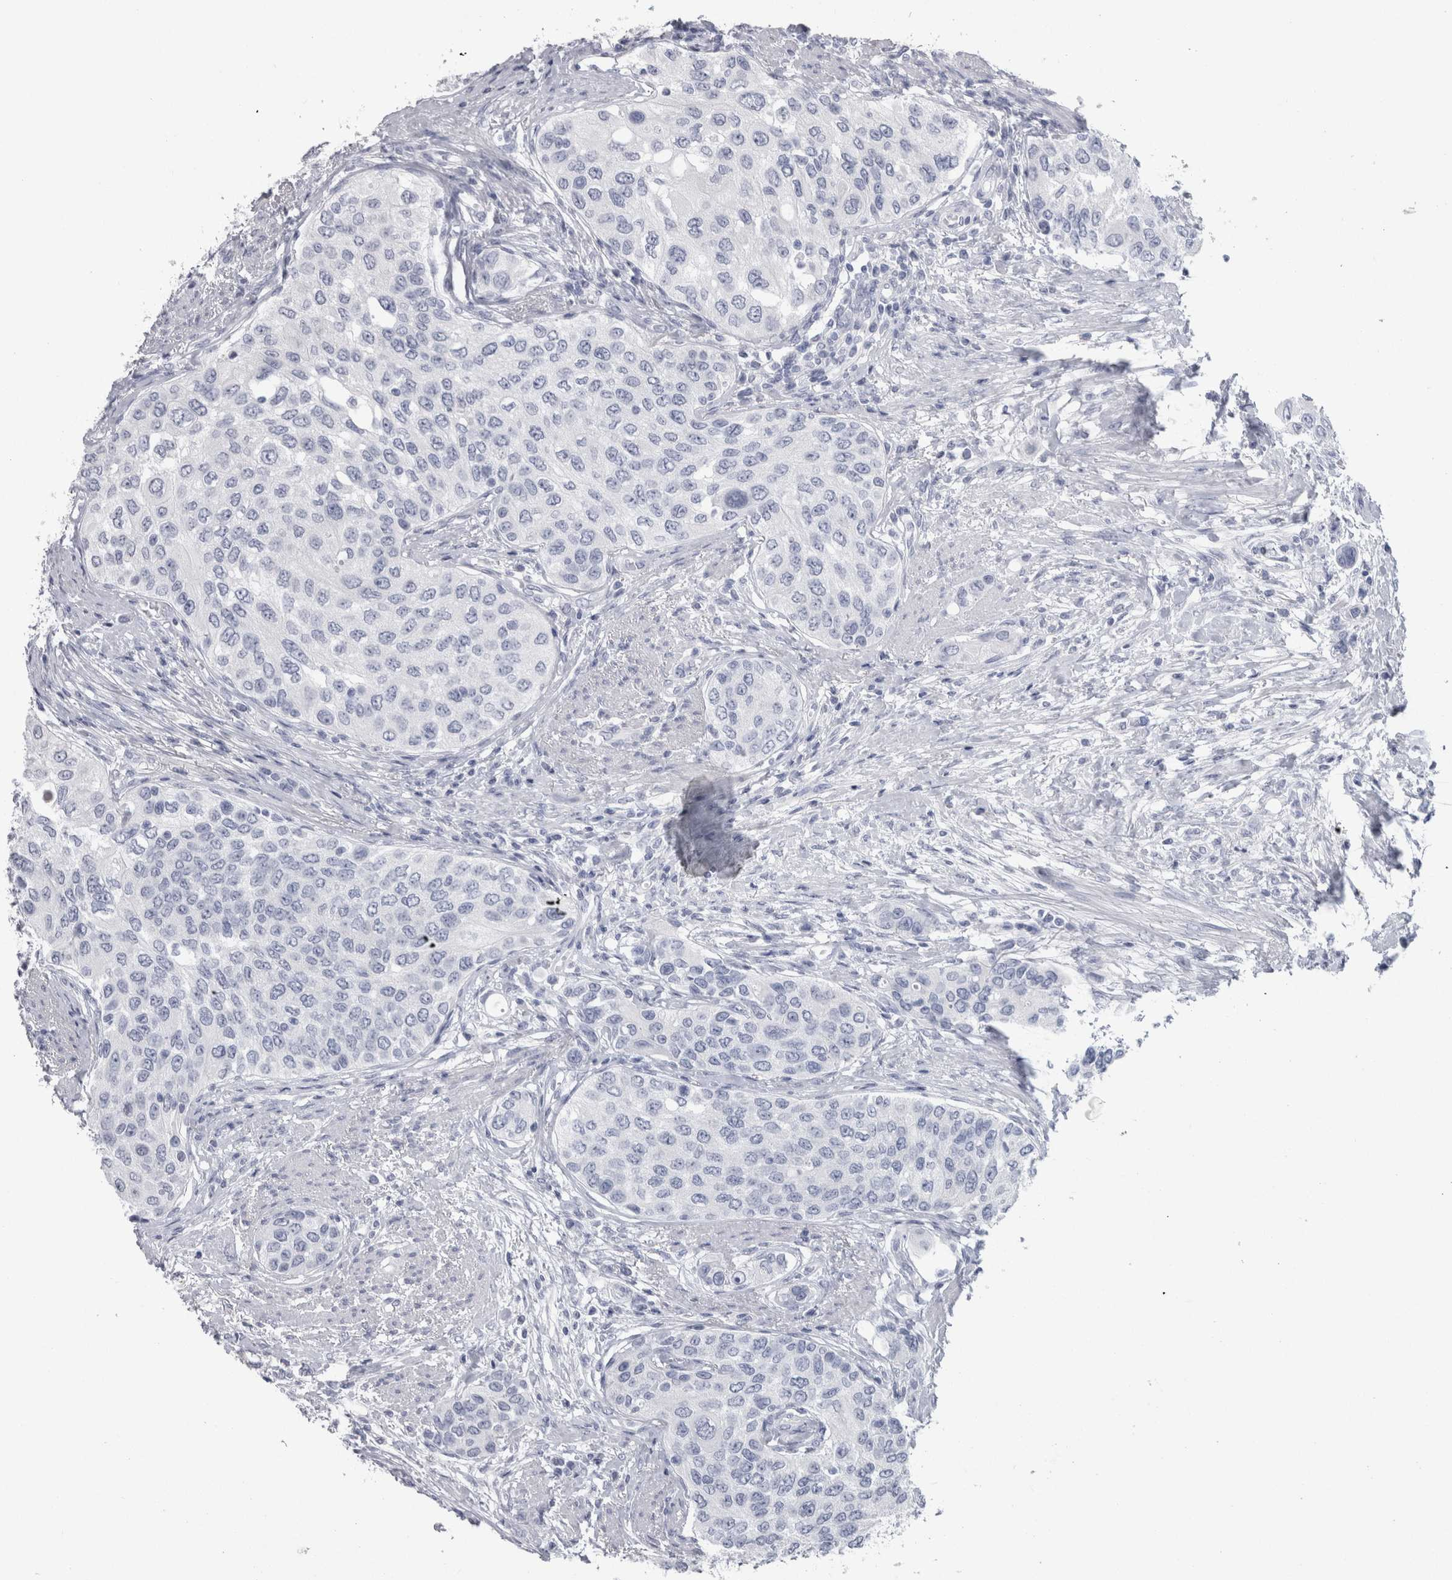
{"staining": {"intensity": "negative", "quantity": "none", "location": "none"}, "tissue": "urothelial cancer", "cell_type": "Tumor cells", "image_type": "cancer", "snomed": [{"axis": "morphology", "description": "Urothelial carcinoma, High grade"}, {"axis": "topography", "description": "Urinary bladder"}], "caption": "A photomicrograph of urothelial carcinoma (high-grade) stained for a protein reveals no brown staining in tumor cells.", "gene": "PTH", "patient": {"sex": "female", "age": 56}}